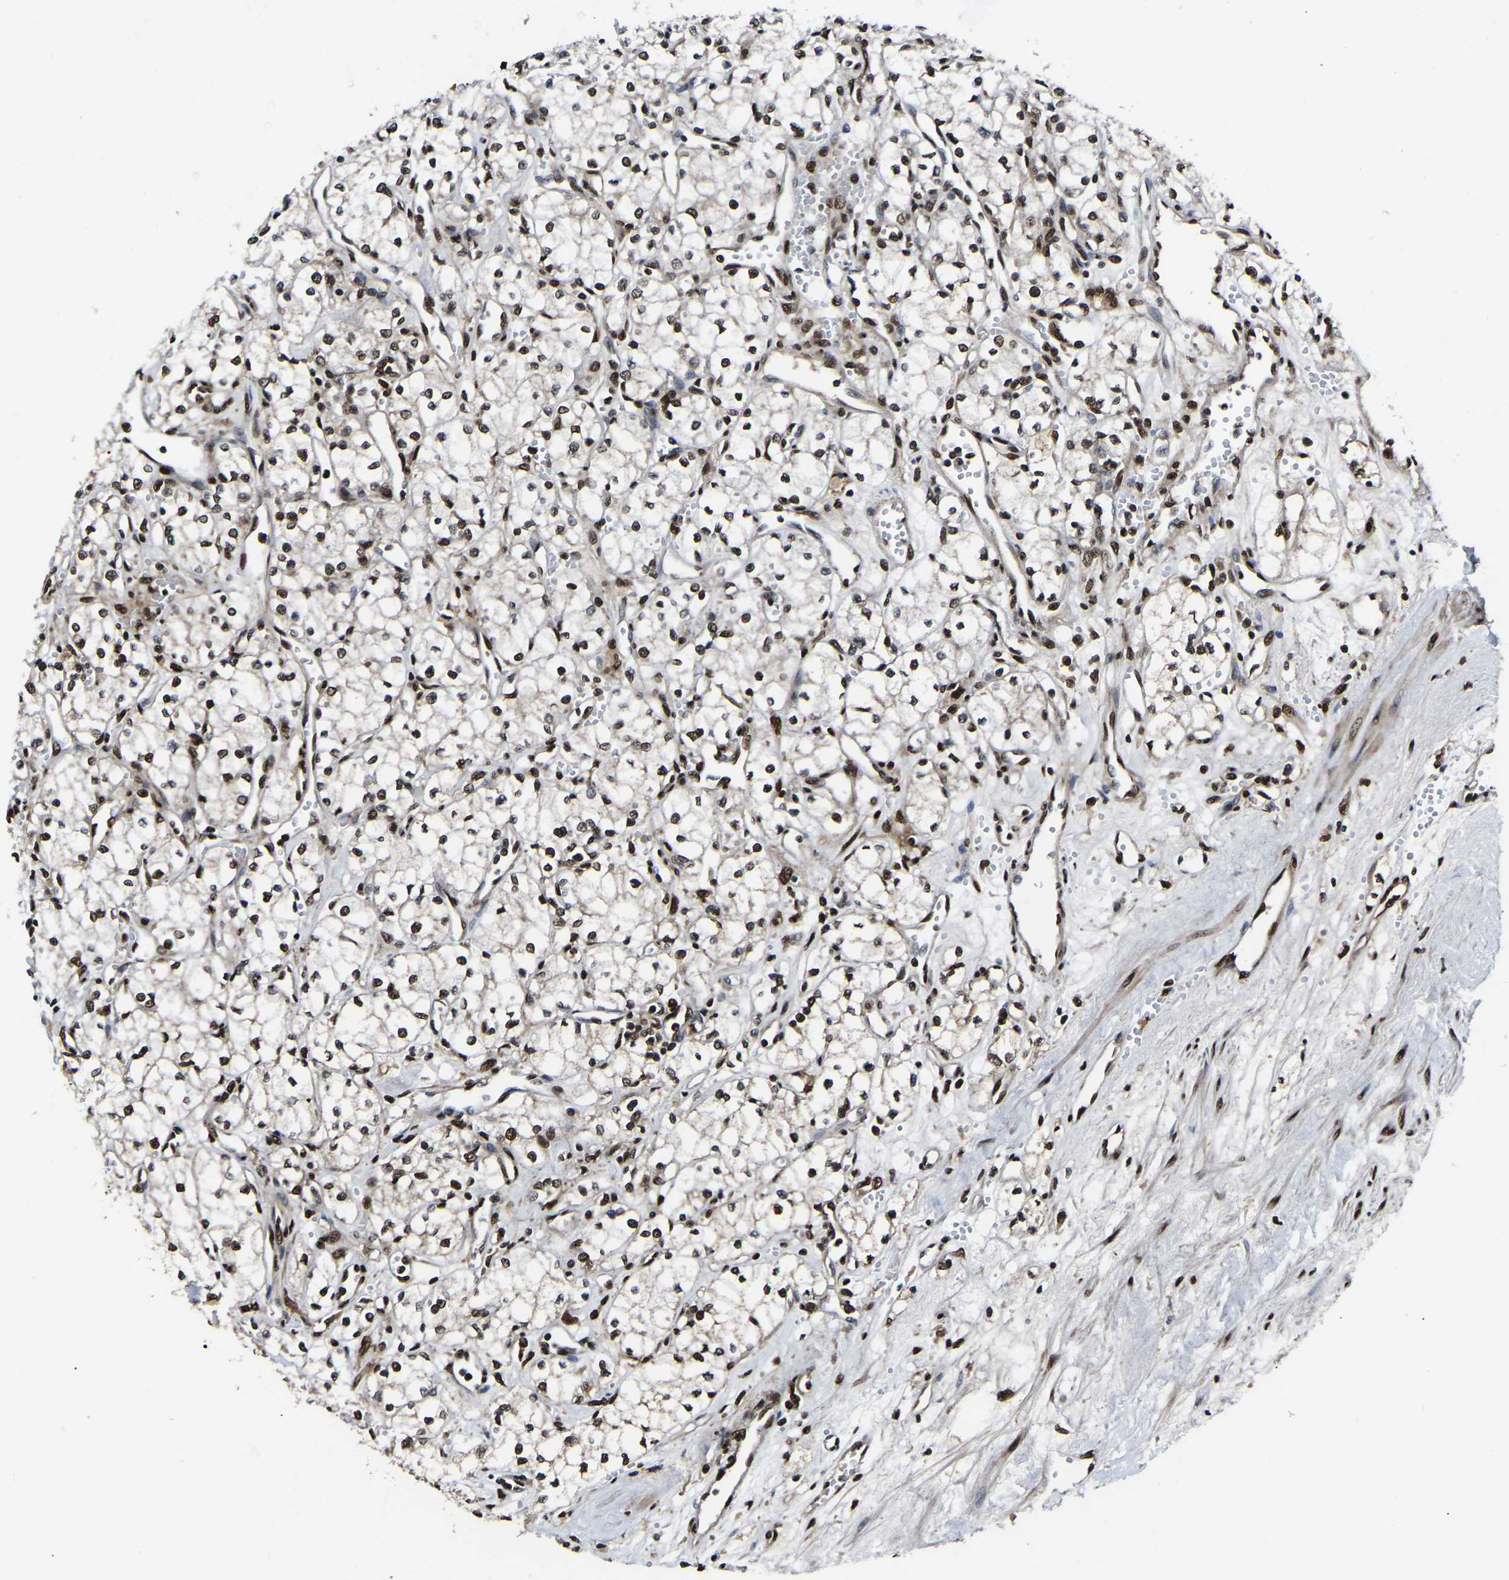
{"staining": {"intensity": "strong", "quantity": ">75%", "location": "nuclear"}, "tissue": "renal cancer", "cell_type": "Tumor cells", "image_type": "cancer", "snomed": [{"axis": "morphology", "description": "Adenocarcinoma, NOS"}, {"axis": "topography", "description": "Kidney"}], "caption": "Immunohistochemistry (IHC) micrograph of neoplastic tissue: human adenocarcinoma (renal) stained using IHC demonstrates high levels of strong protein expression localized specifically in the nuclear of tumor cells, appearing as a nuclear brown color.", "gene": "TRIM35", "patient": {"sex": "male", "age": 59}}